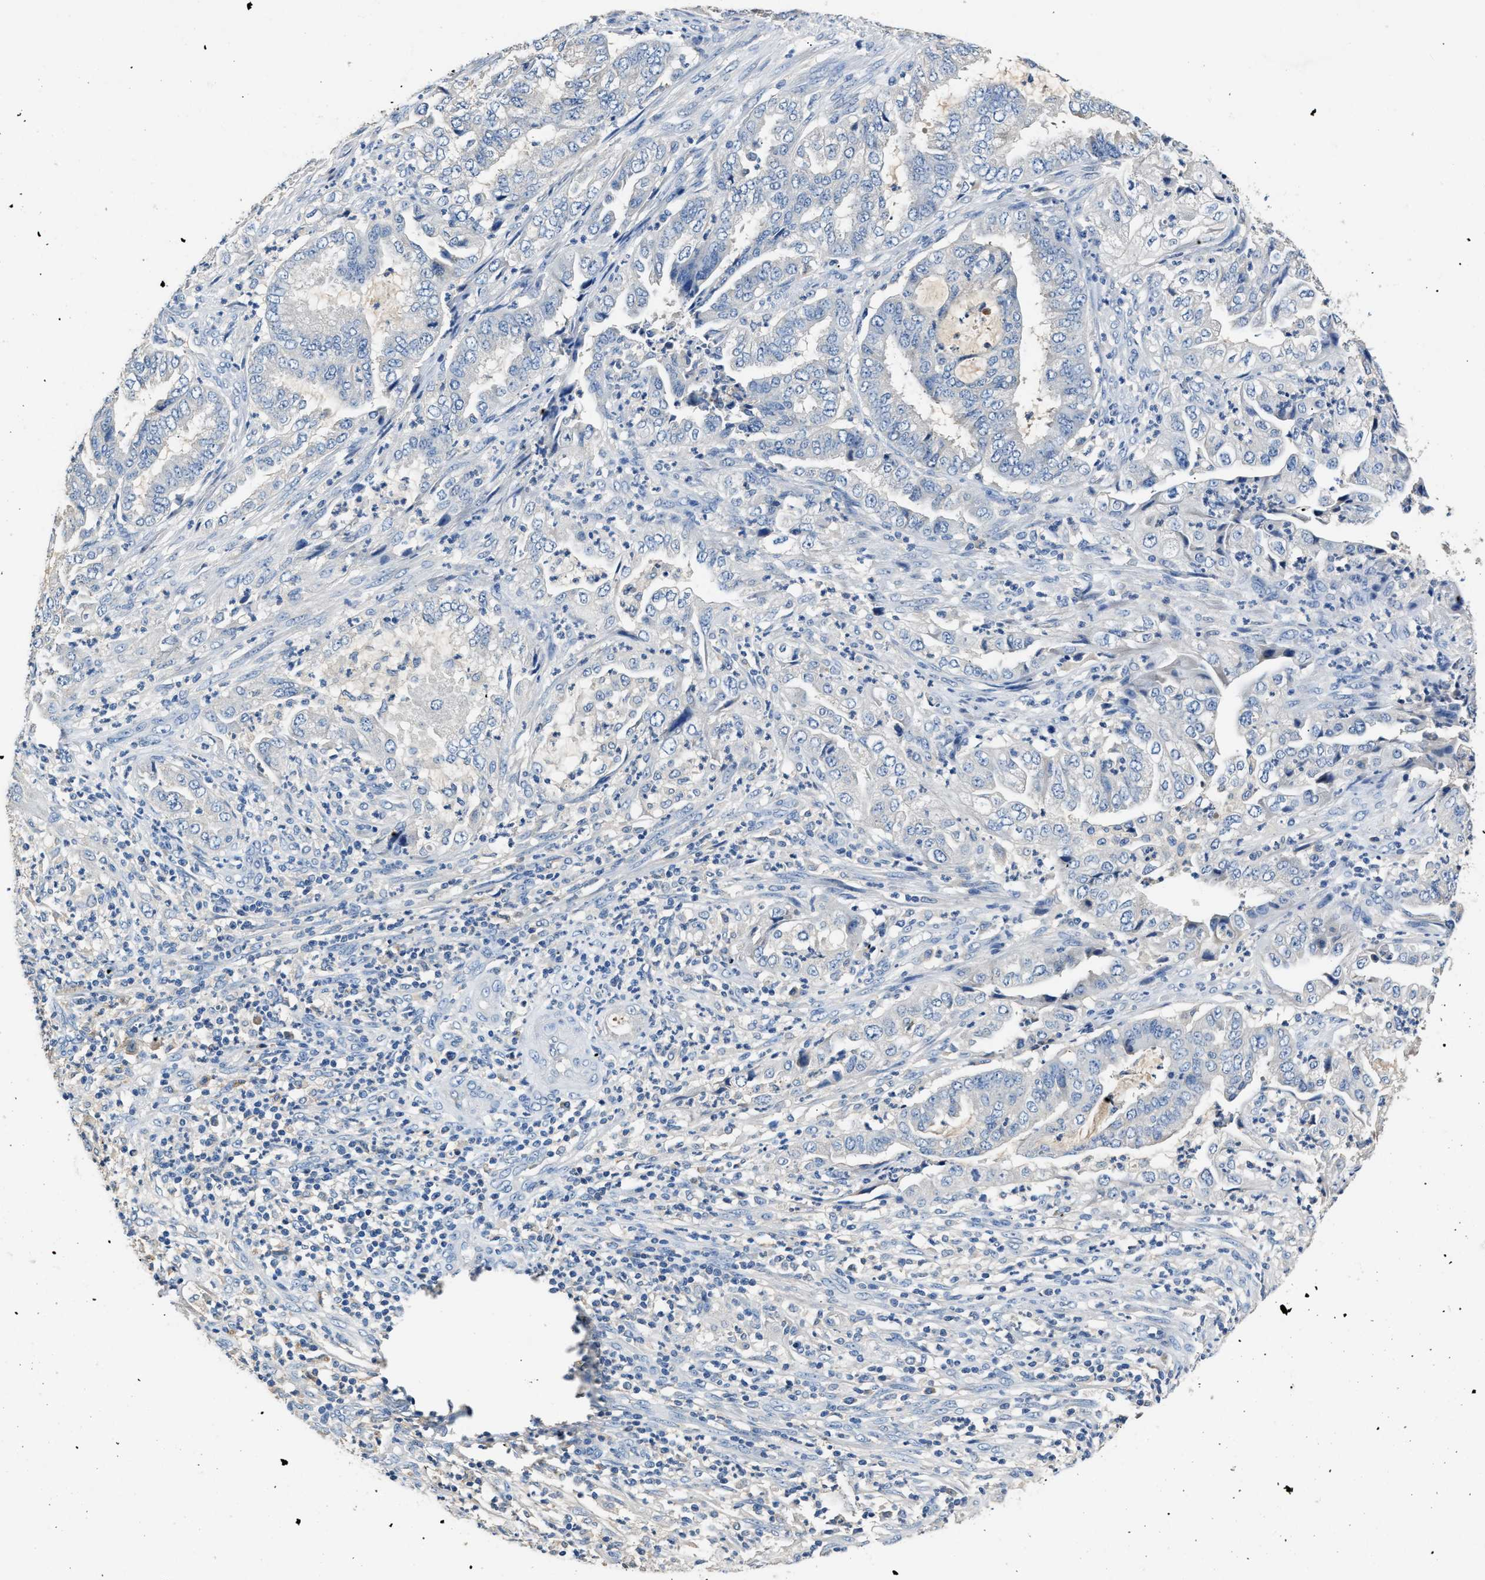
{"staining": {"intensity": "negative", "quantity": "none", "location": "none"}, "tissue": "endometrial cancer", "cell_type": "Tumor cells", "image_type": "cancer", "snomed": [{"axis": "morphology", "description": "Adenocarcinoma, NOS"}, {"axis": "topography", "description": "Endometrium"}], "caption": "An image of endometrial cancer (adenocarcinoma) stained for a protein demonstrates no brown staining in tumor cells. (DAB (3,3'-diaminobenzidine) immunohistochemistry (IHC), high magnification).", "gene": "SLCO2B1", "patient": {"sex": "female", "age": 51}}